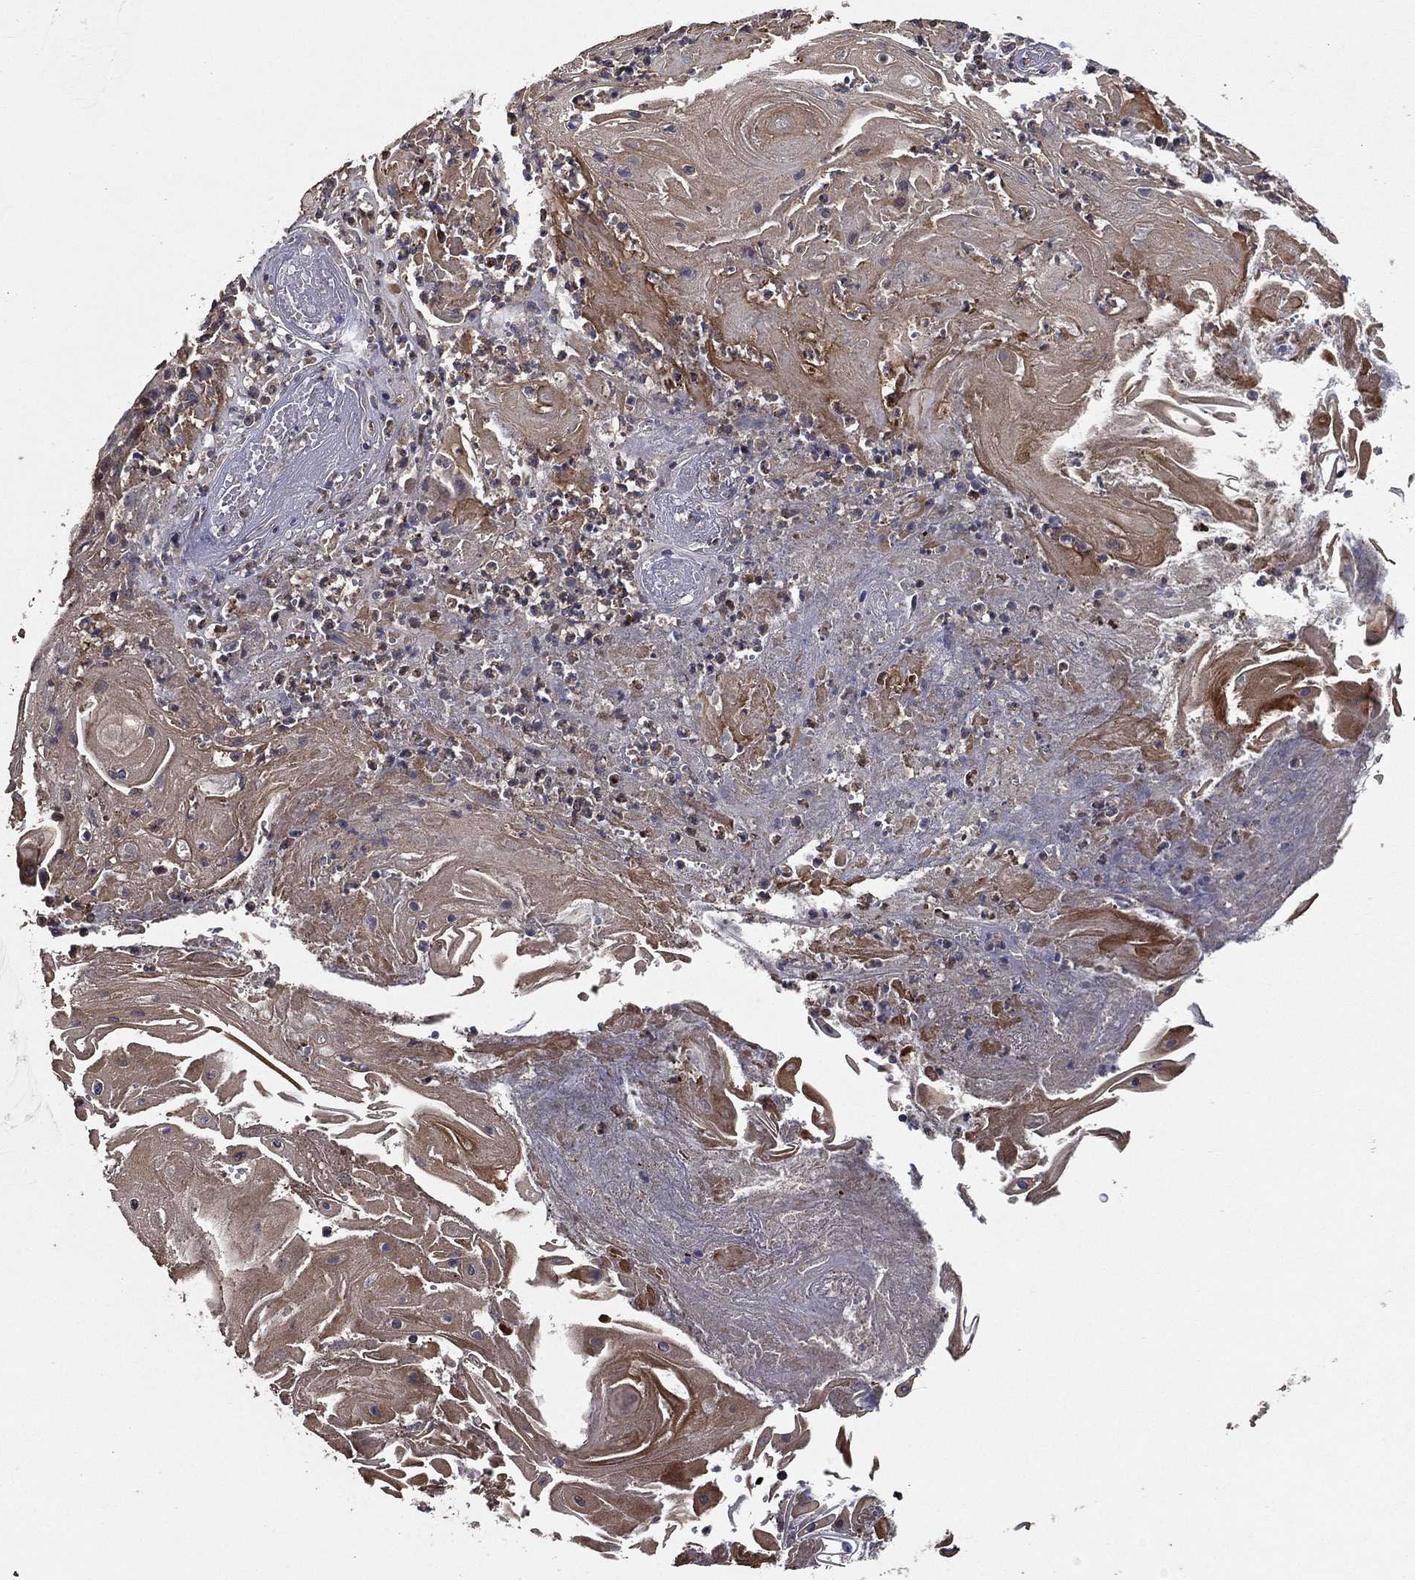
{"staining": {"intensity": "weak", "quantity": "25%-75%", "location": "cytoplasmic/membranous"}, "tissue": "skin cancer", "cell_type": "Tumor cells", "image_type": "cancer", "snomed": [{"axis": "morphology", "description": "Squamous cell carcinoma, NOS"}, {"axis": "topography", "description": "Skin"}], "caption": "Skin cancer (squamous cell carcinoma) stained with a brown dye demonstrates weak cytoplasmic/membranous positive expression in about 25%-75% of tumor cells.", "gene": "PCNT", "patient": {"sex": "male", "age": 62}}